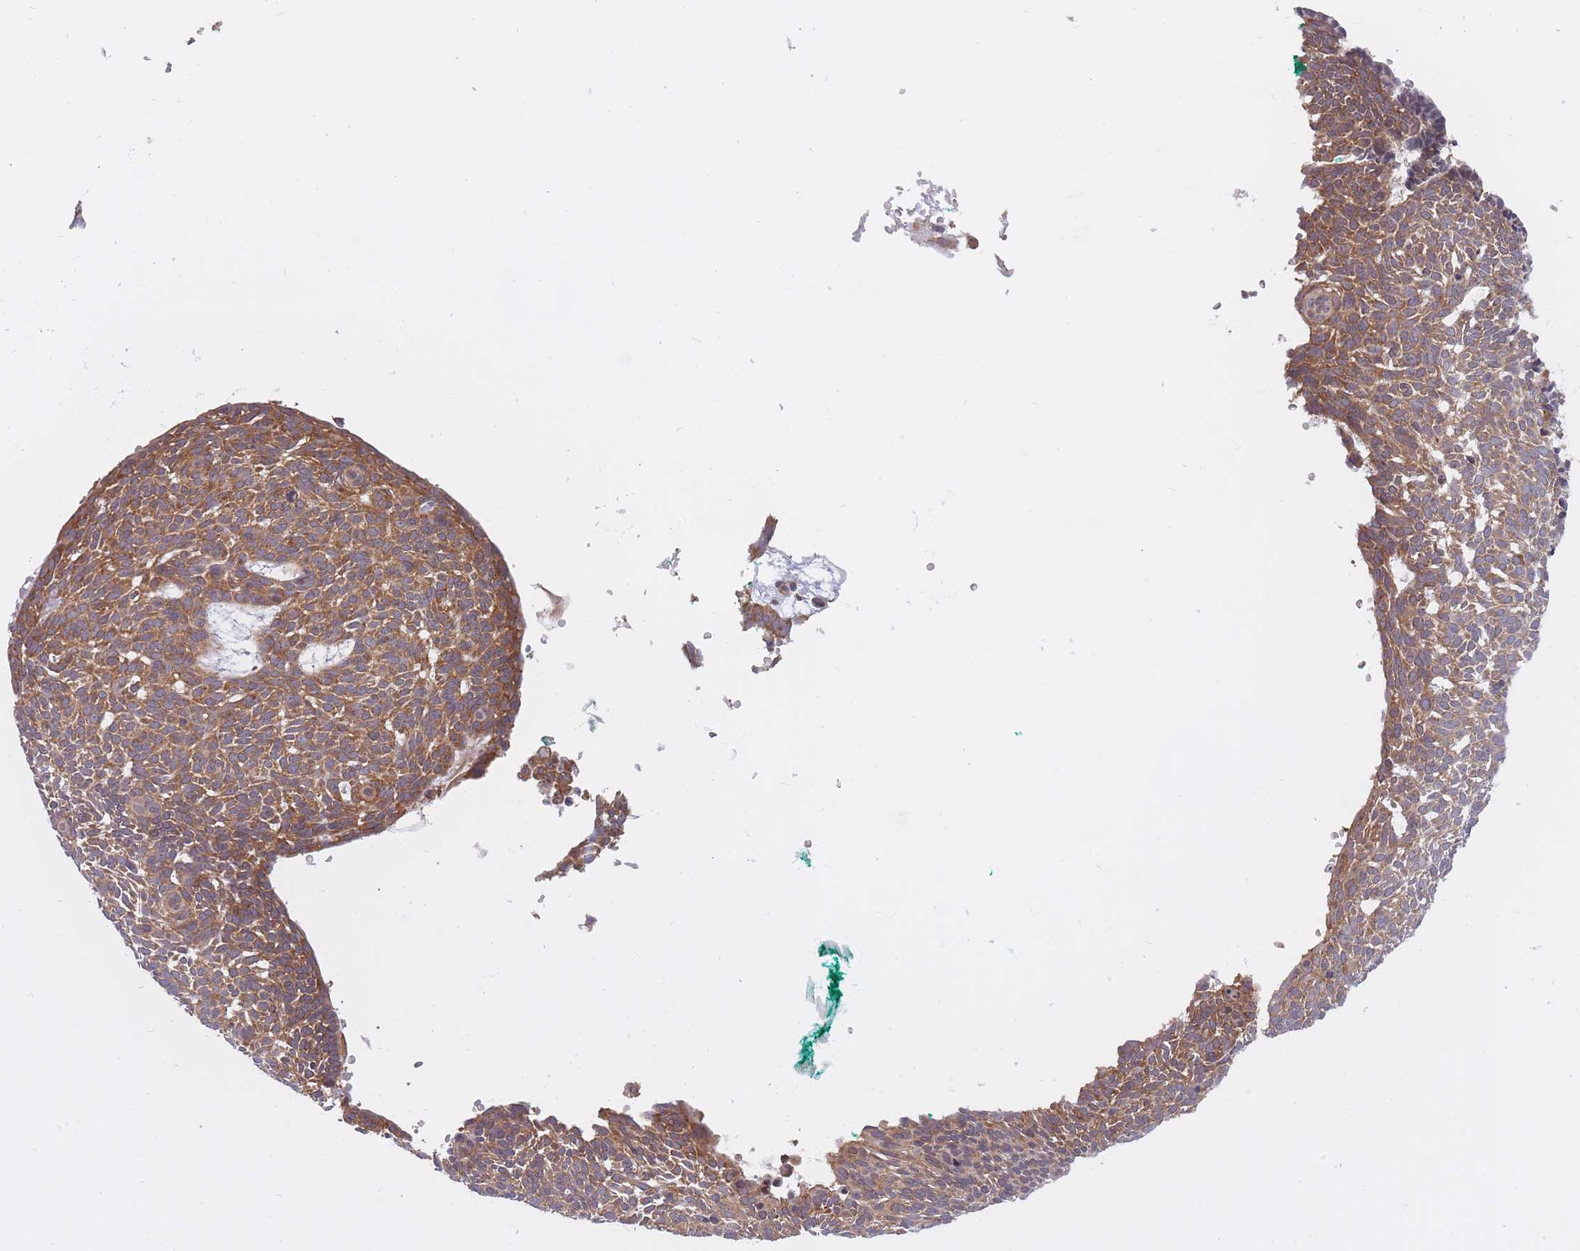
{"staining": {"intensity": "moderate", "quantity": ">75%", "location": "cytoplasmic/membranous"}, "tissue": "skin cancer", "cell_type": "Tumor cells", "image_type": "cancer", "snomed": [{"axis": "morphology", "description": "Basal cell carcinoma"}, {"axis": "topography", "description": "Skin"}], "caption": "Immunohistochemistry (IHC) image of basal cell carcinoma (skin) stained for a protein (brown), which demonstrates medium levels of moderate cytoplasmic/membranous expression in approximately >75% of tumor cells.", "gene": "CCDC124", "patient": {"sex": "male", "age": 61}}